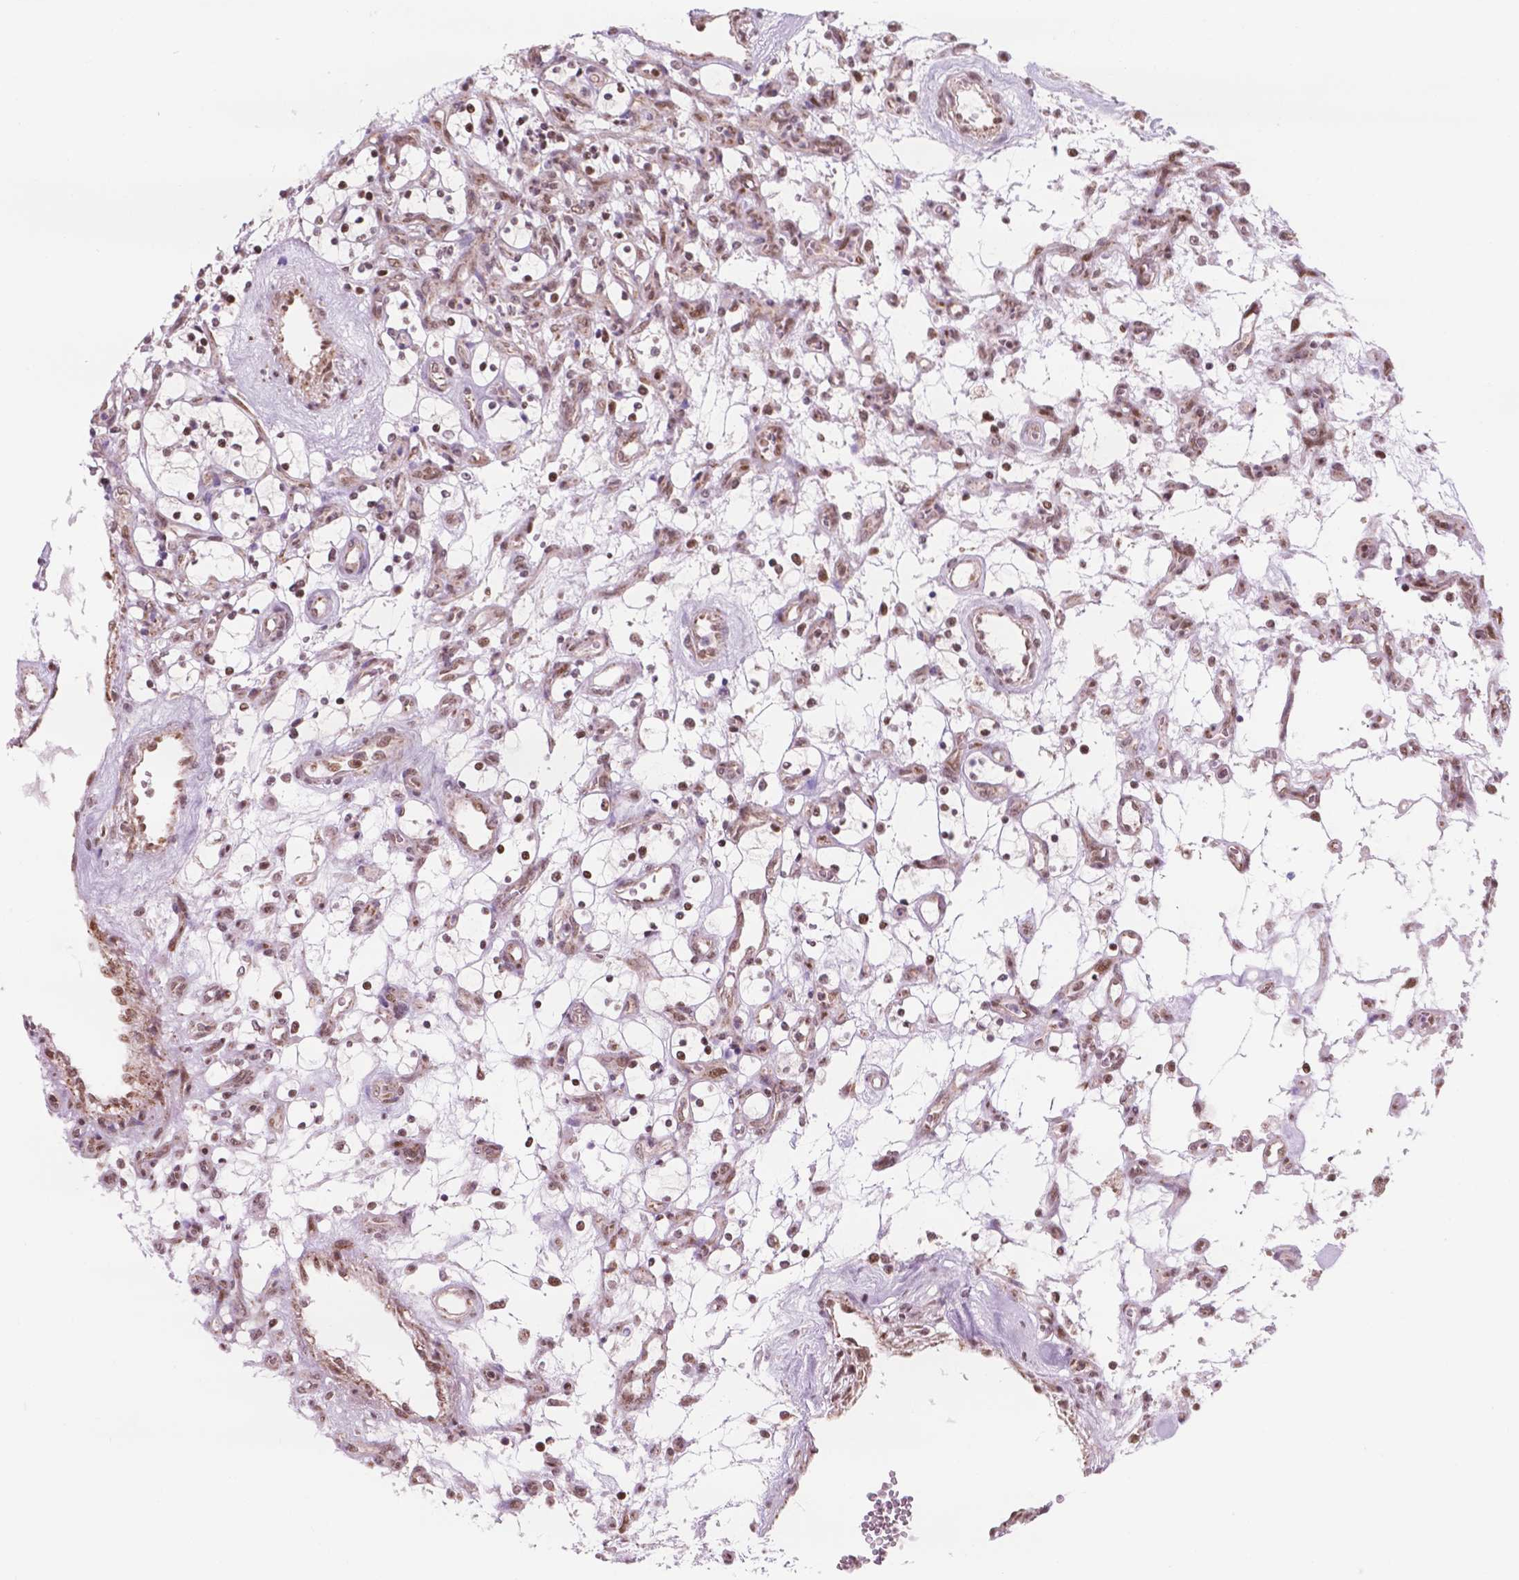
{"staining": {"intensity": "moderate", "quantity": ">75%", "location": "nuclear"}, "tissue": "renal cancer", "cell_type": "Tumor cells", "image_type": "cancer", "snomed": [{"axis": "morphology", "description": "Adenocarcinoma, NOS"}, {"axis": "topography", "description": "Kidney"}], "caption": "A high-resolution micrograph shows immunohistochemistry (IHC) staining of renal adenocarcinoma, which shows moderate nuclear positivity in approximately >75% of tumor cells. (brown staining indicates protein expression, while blue staining denotes nuclei).", "gene": "NDUFA10", "patient": {"sex": "female", "age": 69}}